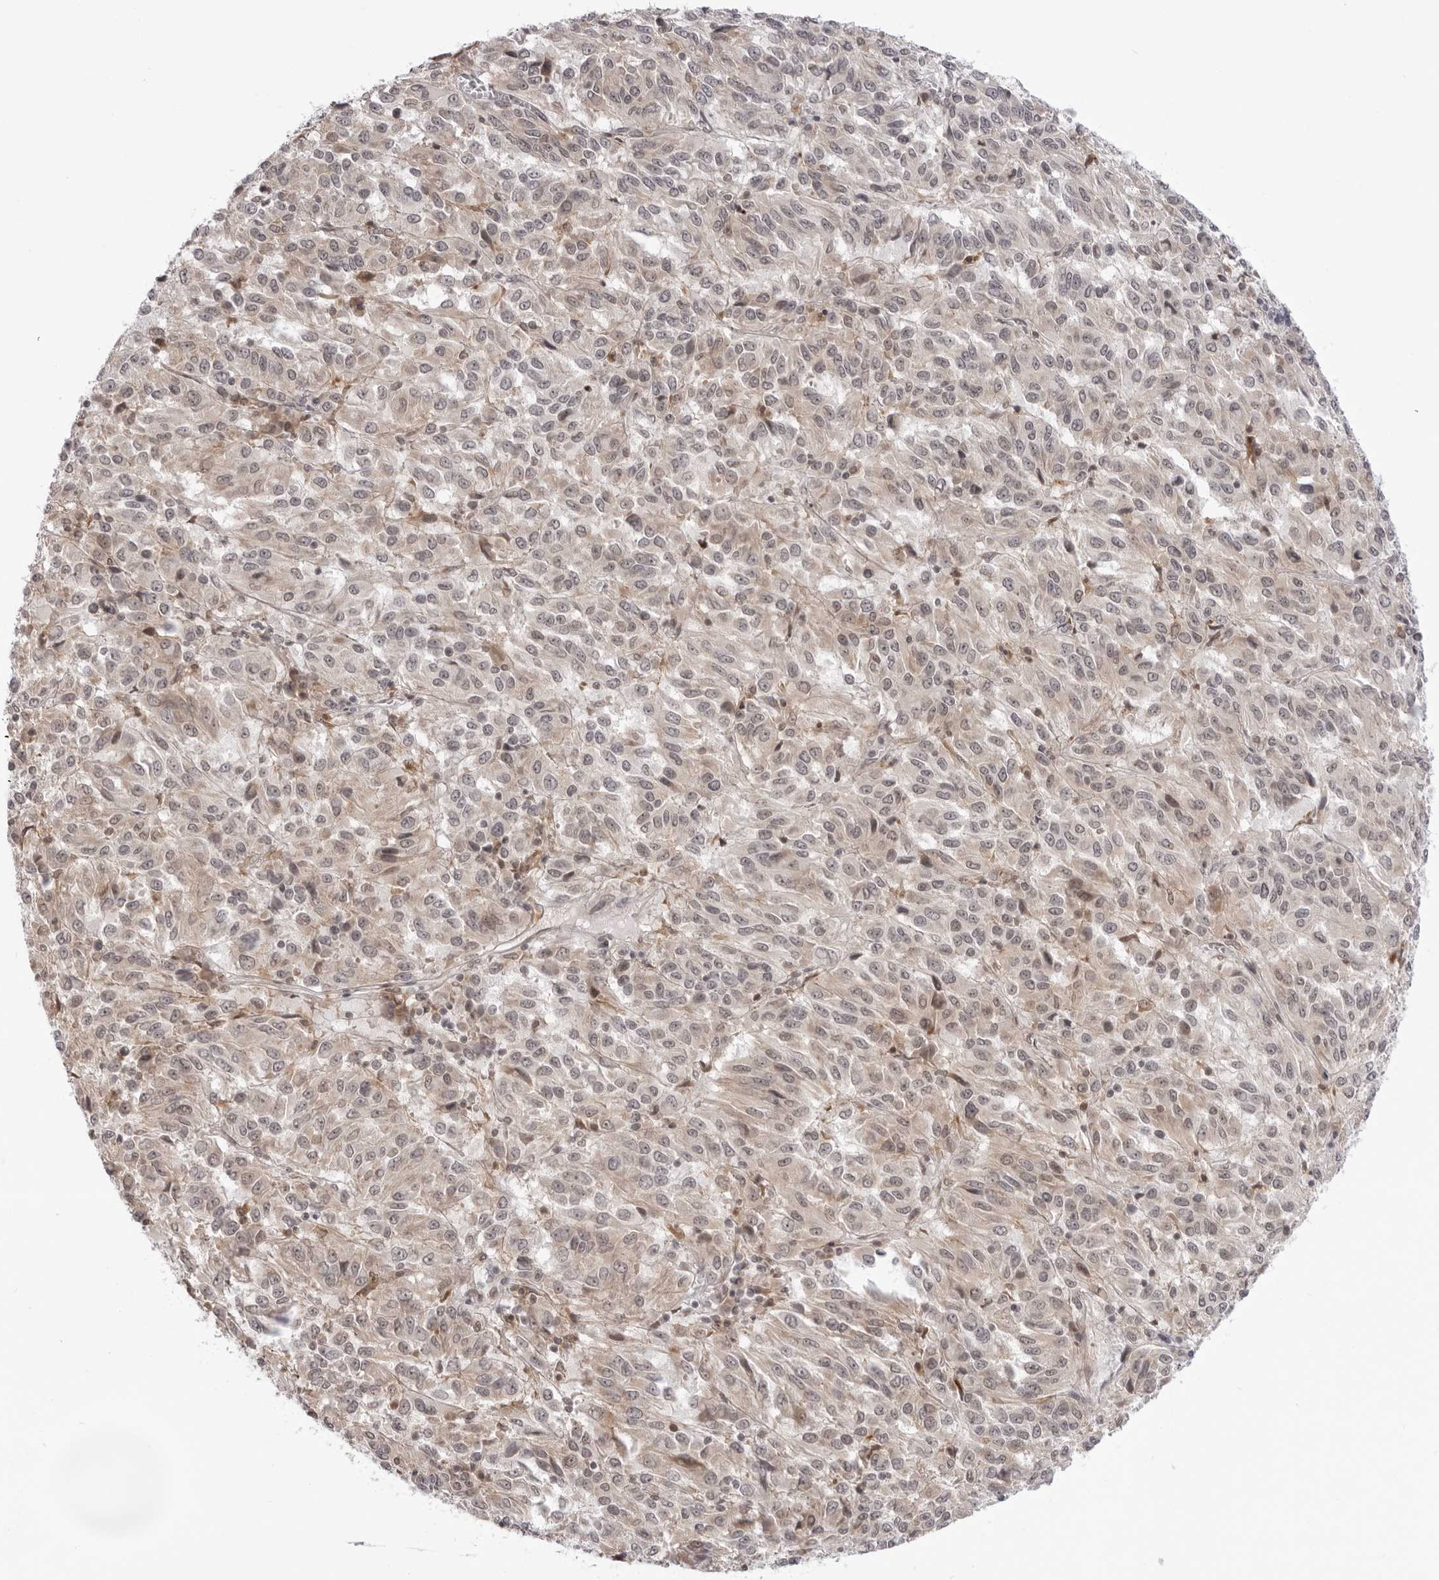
{"staining": {"intensity": "weak", "quantity": "25%-75%", "location": "cytoplasmic/membranous"}, "tissue": "melanoma", "cell_type": "Tumor cells", "image_type": "cancer", "snomed": [{"axis": "morphology", "description": "Malignant melanoma, Metastatic site"}, {"axis": "topography", "description": "Lung"}], "caption": "Protein staining of melanoma tissue exhibits weak cytoplasmic/membranous staining in approximately 25%-75% of tumor cells.", "gene": "SRGAP2", "patient": {"sex": "male", "age": 64}}